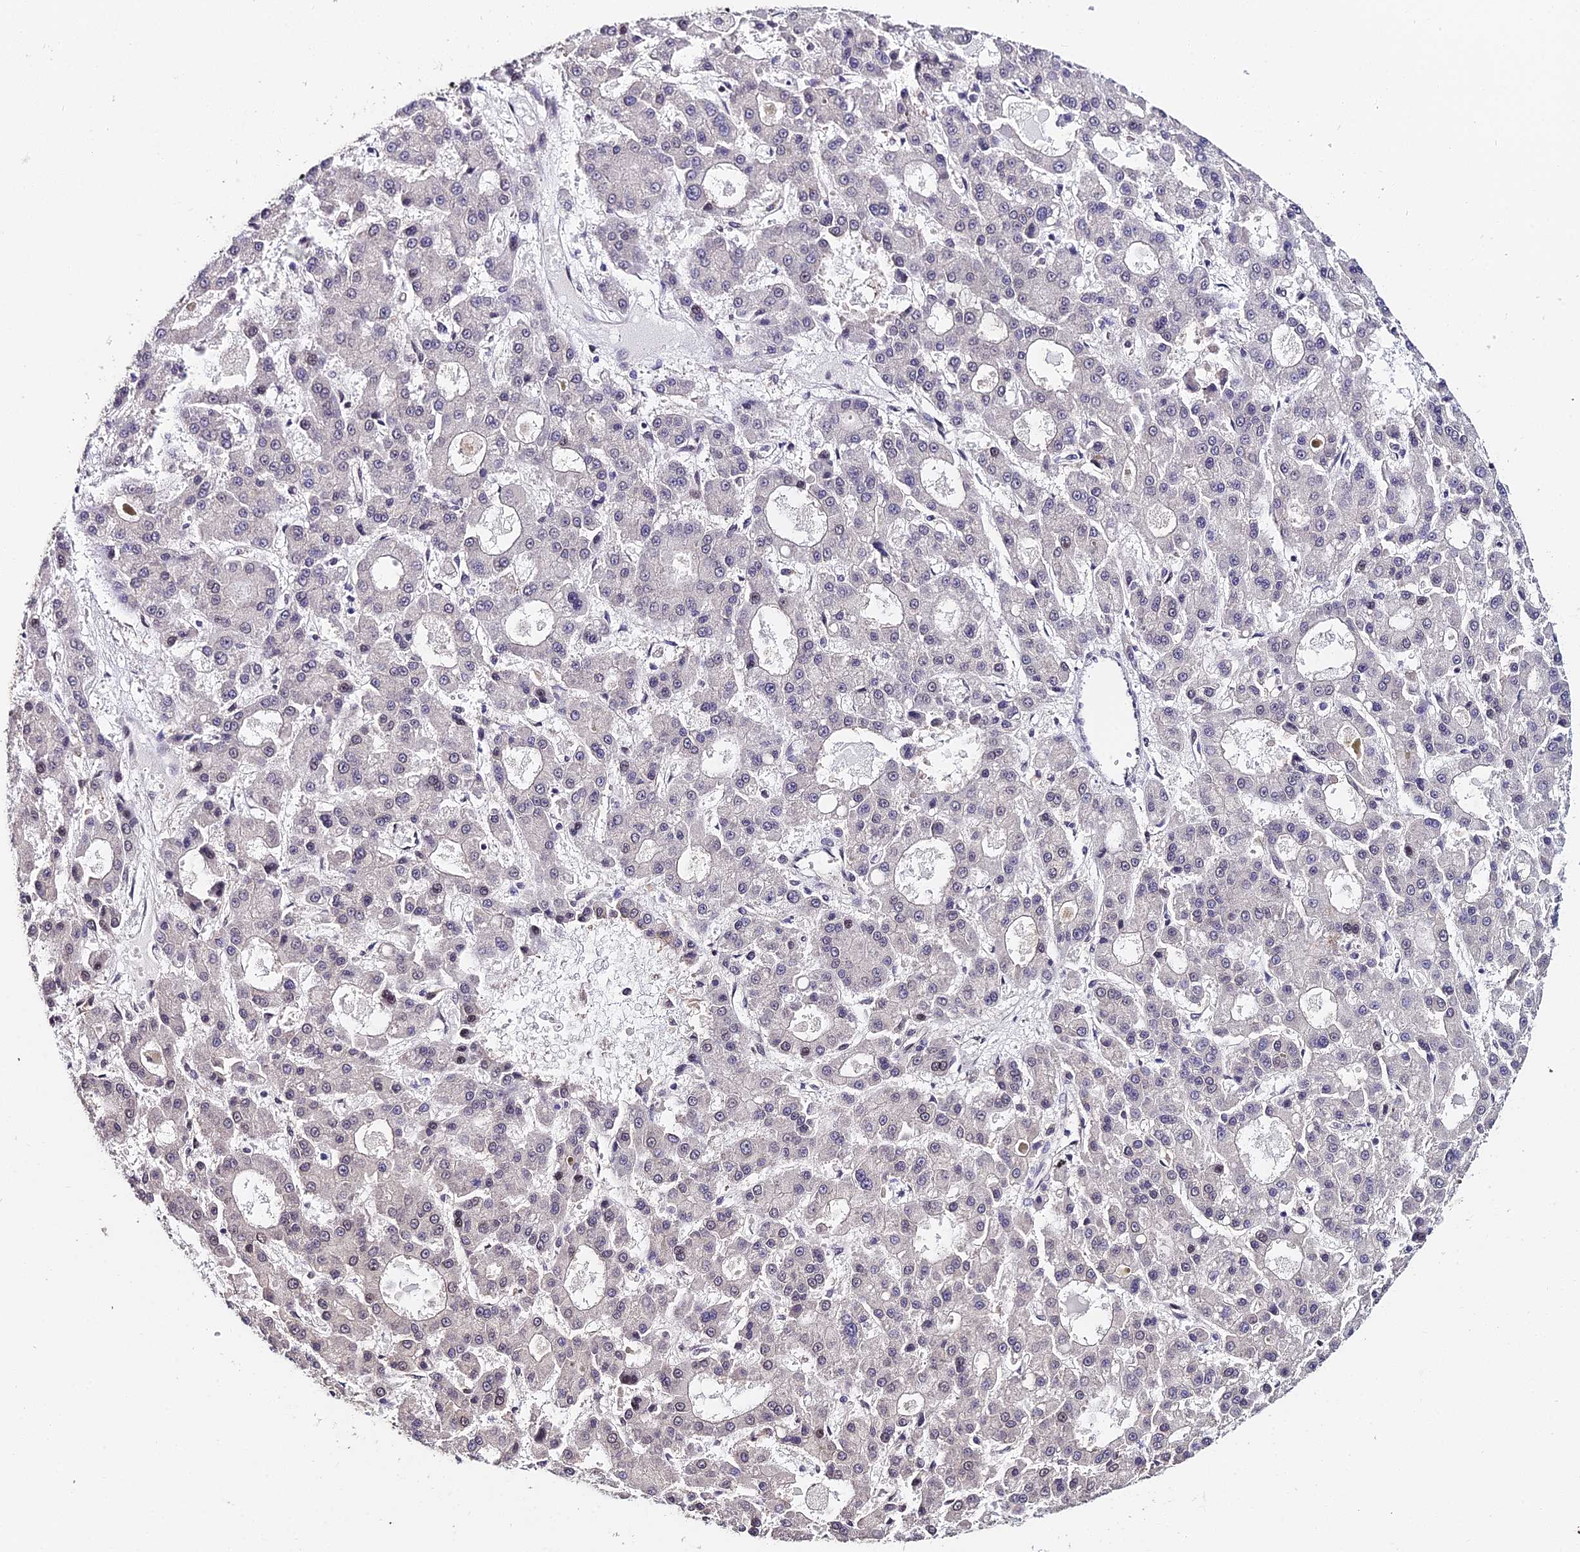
{"staining": {"intensity": "negative", "quantity": "none", "location": "none"}, "tissue": "liver cancer", "cell_type": "Tumor cells", "image_type": "cancer", "snomed": [{"axis": "morphology", "description": "Carcinoma, Hepatocellular, NOS"}, {"axis": "topography", "description": "Liver"}], "caption": "DAB (3,3'-diaminobenzidine) immunohistochemical staining of liver hepatocellular carcinoma displays no significant staining in tumor cells.", "gene": "INPP4A", "patient": {"sex": "male", "age": 70}}